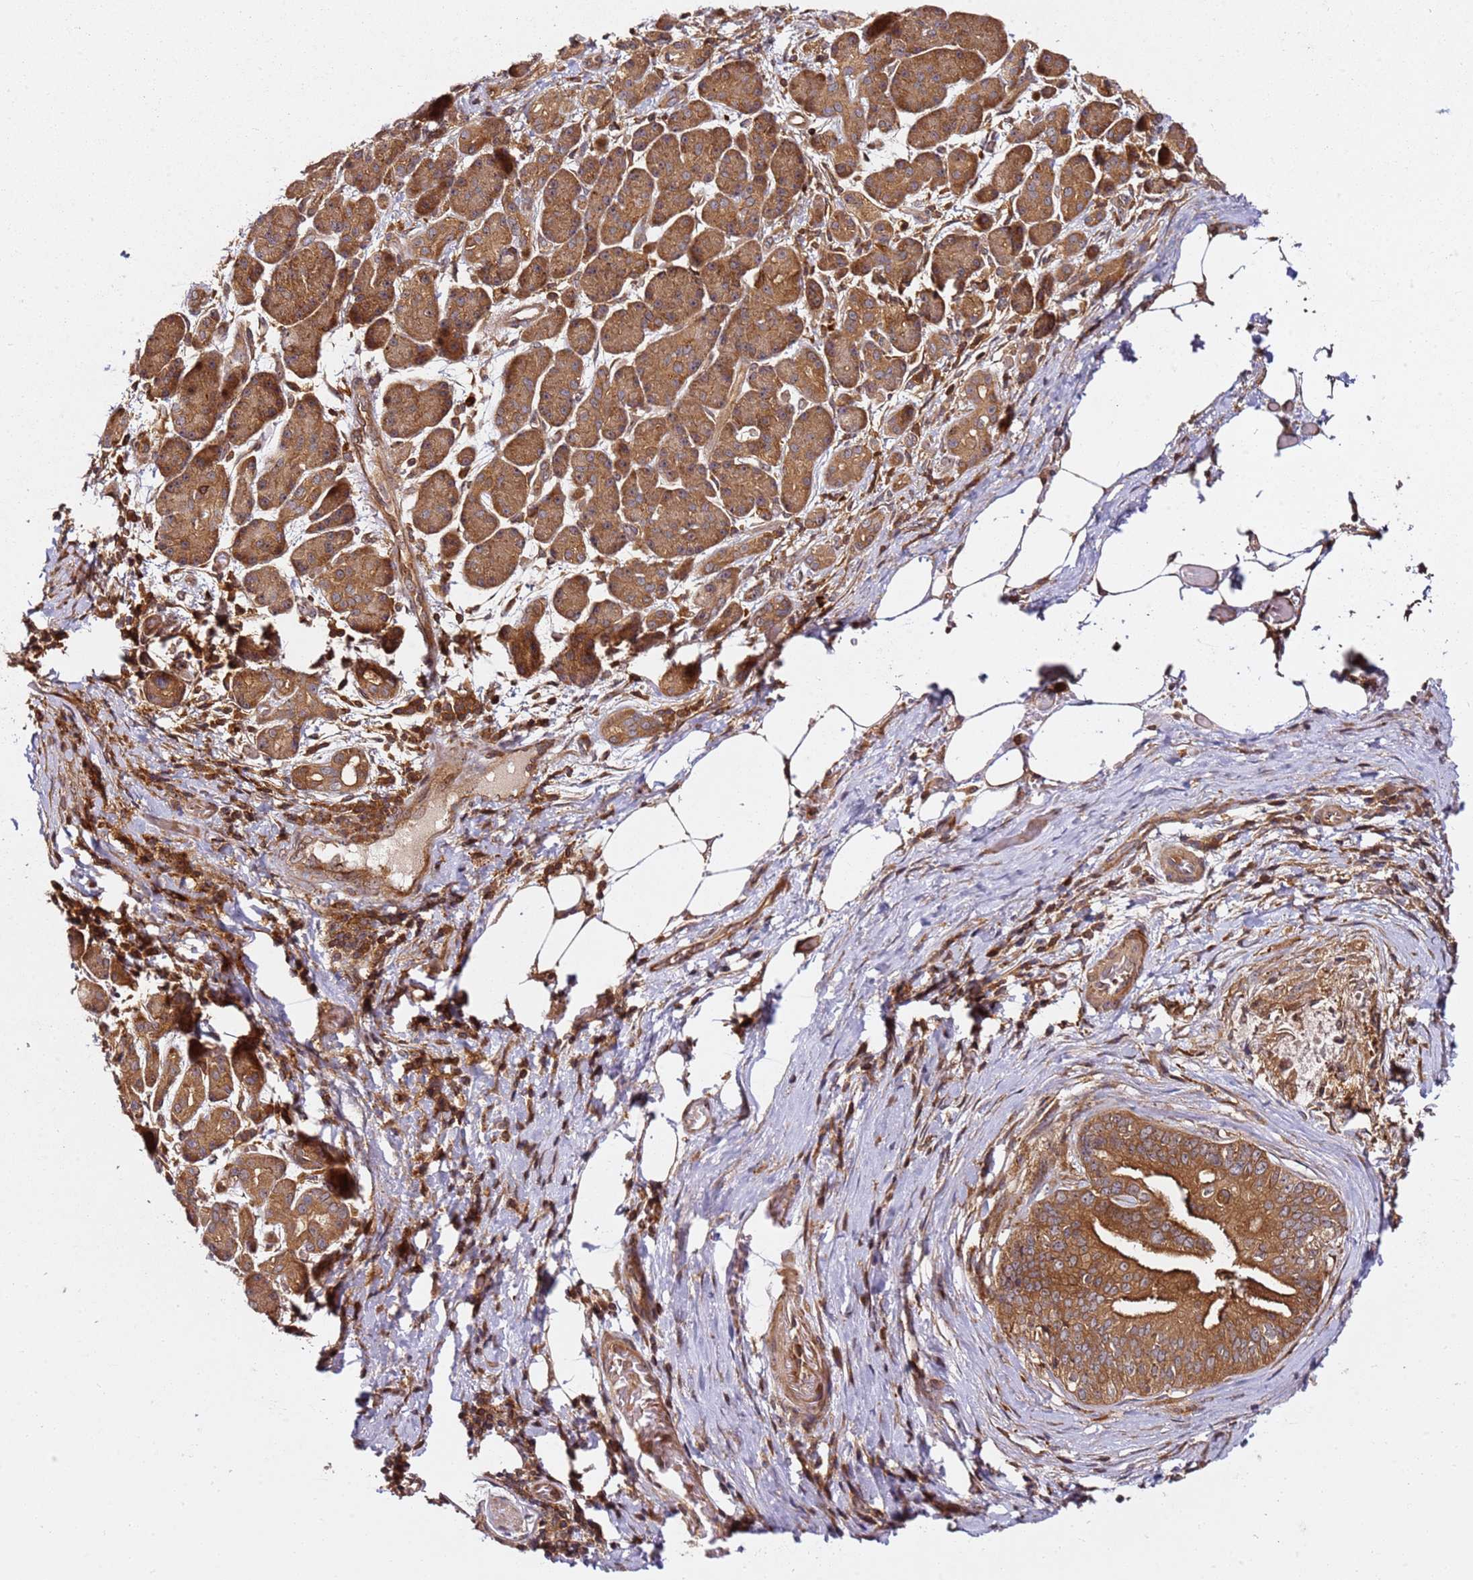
{"staining": {"intensity": "moderate", "quantity": ">75%", "location": "cytoplasmic/membranous"}, "tissue": "pancreatic cancer", "cell_type": "Tumor cells", "image_type": "cancer", "snomed": [{"axis": "morphology", "description": "Adenocarcinoma, NOS"}, {"axis": "topography", "description": "Pancreas"}], "caption": "Pancreatic adenocarcinoma tissue reveals moderate cytoplasmic/membranous expression in about >75% of tumor cells, visualized by immunohistochemistry.", "gene": "PRMT7", "patient": {"sex": "female", "age": 77}}